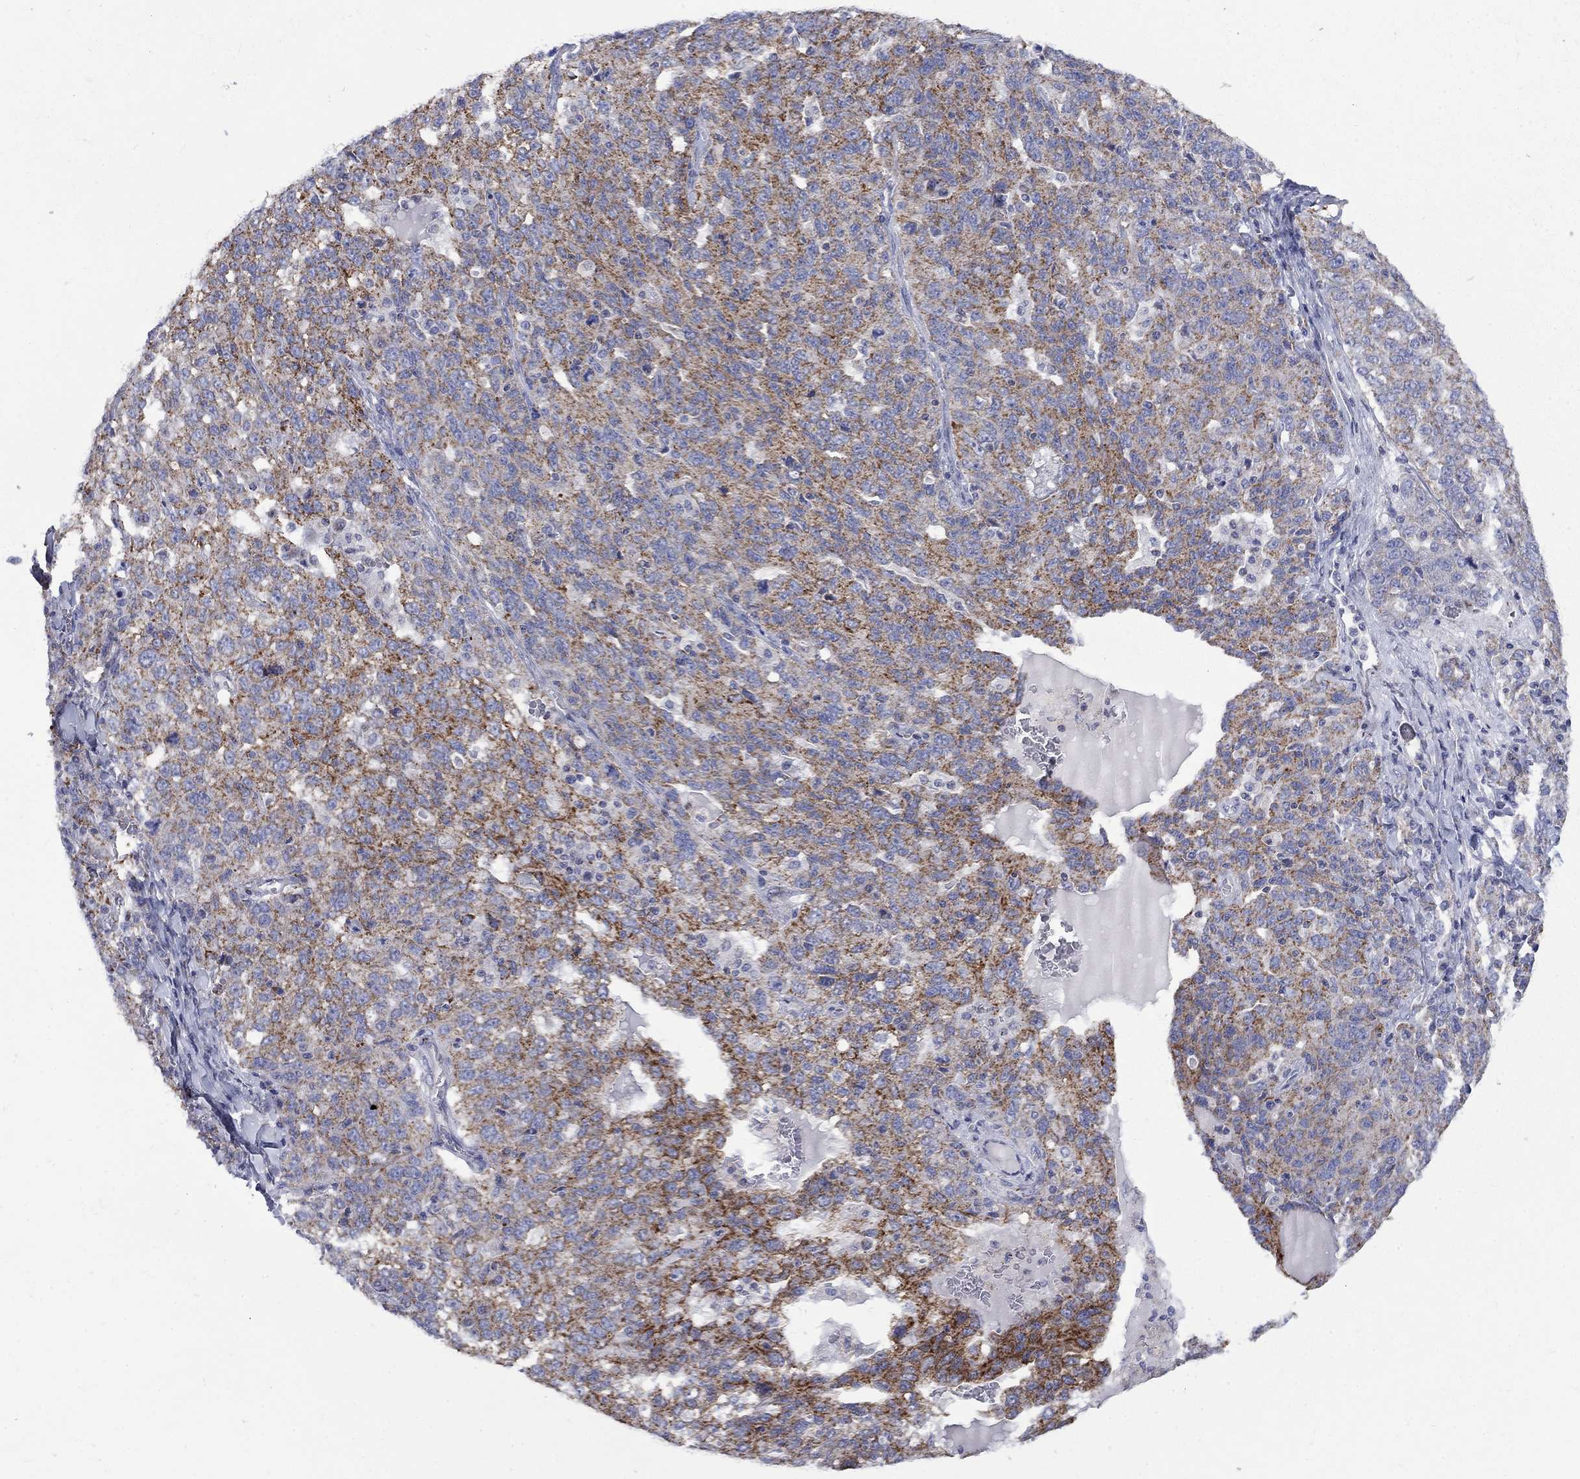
{"staining": {"intensity": "strong", "quantity": "<25%", "location": "cytoplasmic/membranous"}, "tissue": "ovarian cancer", "cell_type": "Tumor cells", "image_type": "cancer", "snomed": [{"axis": "morphology", "description": "Cystadenocarcinoma, serous, NOS"}, {"axis": "topography", "description": "Ovary"}], "caption": "Ovarian cancer (serous cystadenocarcinoma) tissue shows strong cytoplasmic/membranous expression in about <25% of tumor cells (IHC, brightfield microscopy, high magnification).", "gene": "CISD1", "patient": {"sex": "female", "age": 71}}